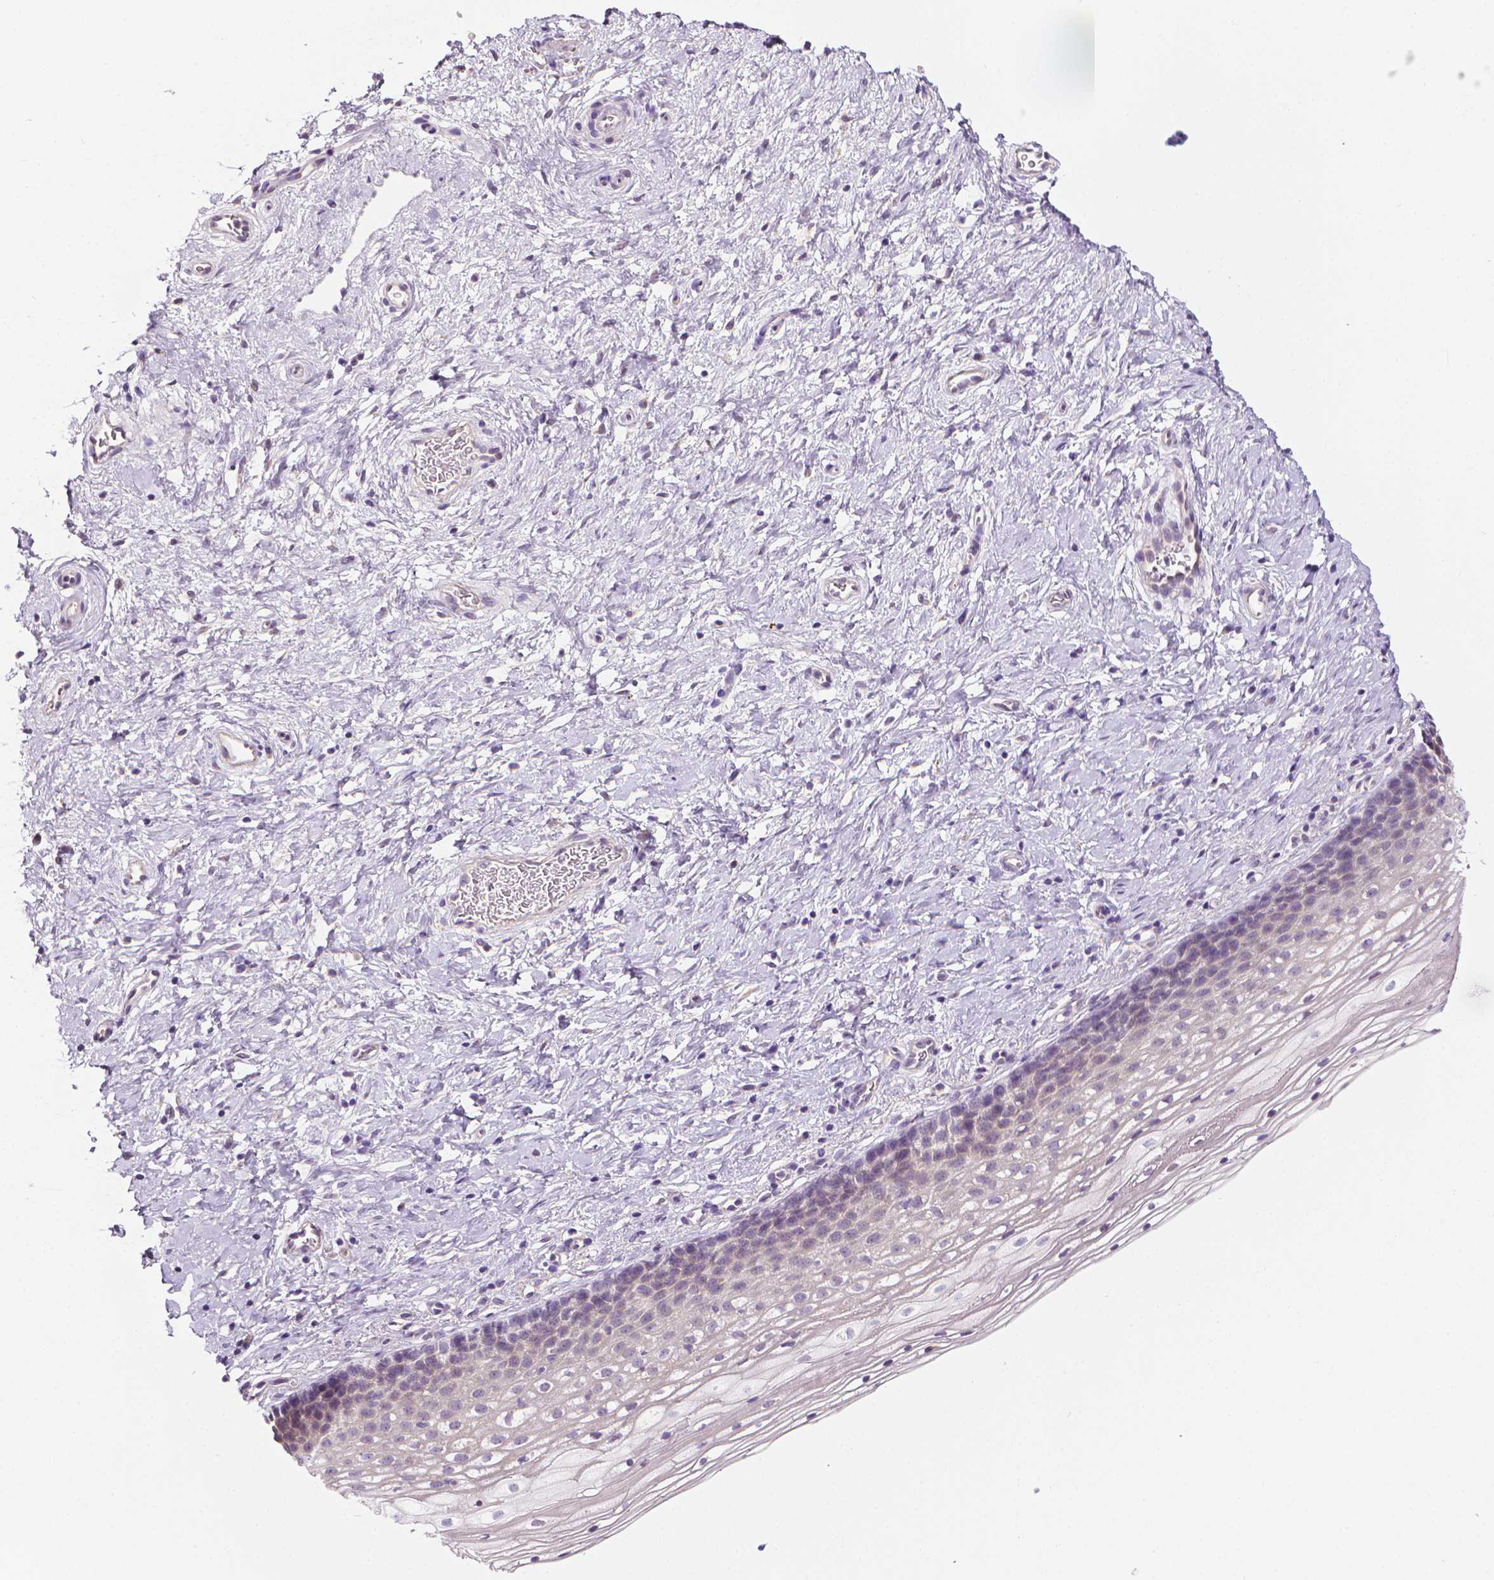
{"staining": {"intensity": "negative", "quantity": "none", "location": "none"}, "tissue": "cervix", "cell_type": "Glandular cells", "image_type": "normal", "snomed": [{"axis": "morphology", "description": "Normal tissue, NOS"}, {"axis": "topography", "description": "Cervix"}], "caption": "Immunohistochemical staining of benign human cervix displays no significant positivity in glandular cells.", "gene": "MCOLN3", "patient": {"sex": "female", "age": 34}}